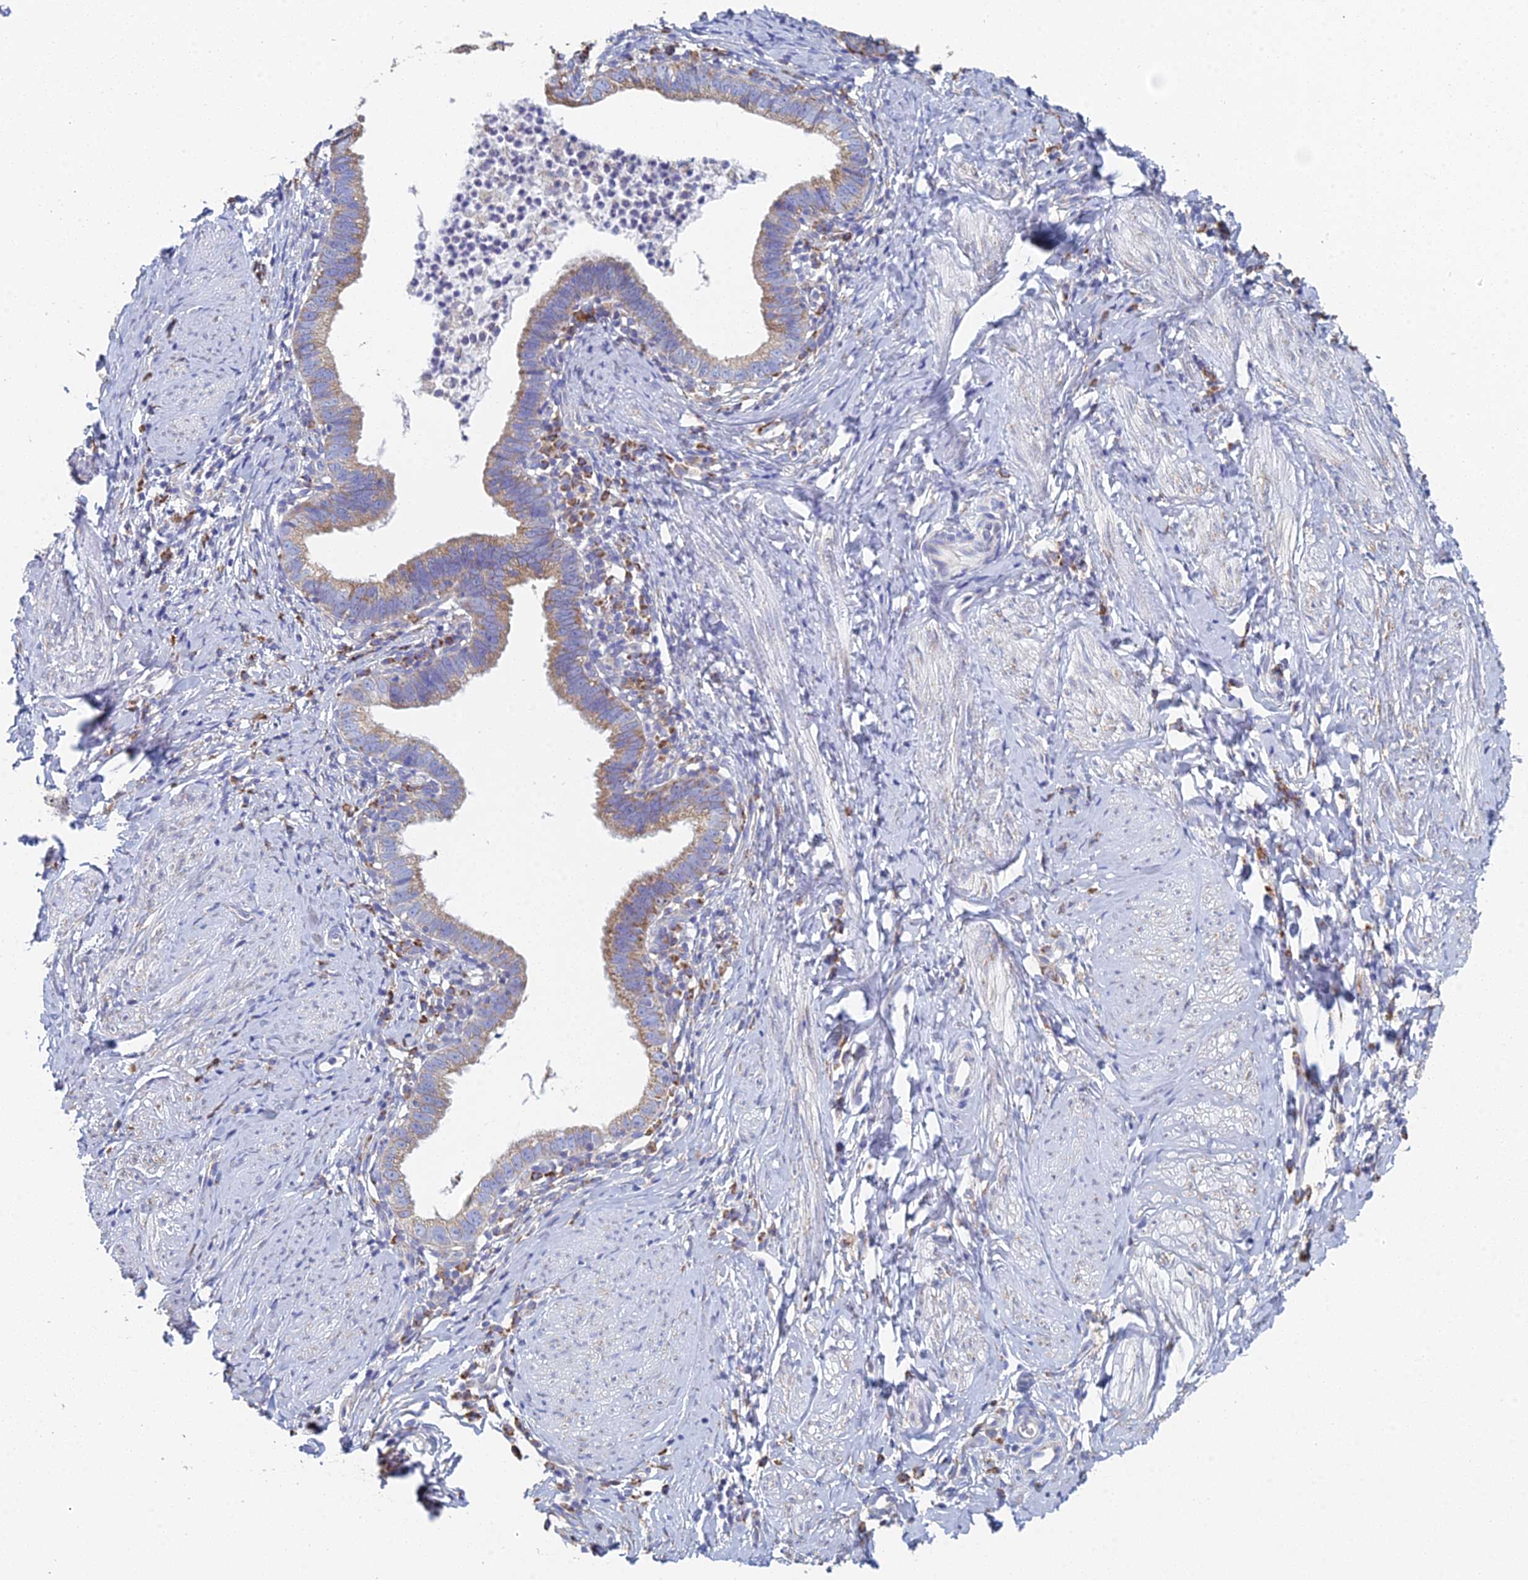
{"staining": {"intensity": "moderate", "quantity": "25%-75%", "location": "cytoplasmic/membranous"}, "tissue": "cervical cancer", "cell_type": "Tumor cells", "image_type": "cancer", "snomed": [{"axis": "morphology", "description": "Adenocarcinoma, NOS"}, {"axis": "topography", "description": "Cervix"}], "caption": "Cervical adenocarcinoma was stained to show a protein in brown. There is medium levels of moderate cytoplasmic/membranous expression in about 25%-75% of tumor cells.", "gene": "CRACR2B", "patient": {"sex": "female", "age": 36}}